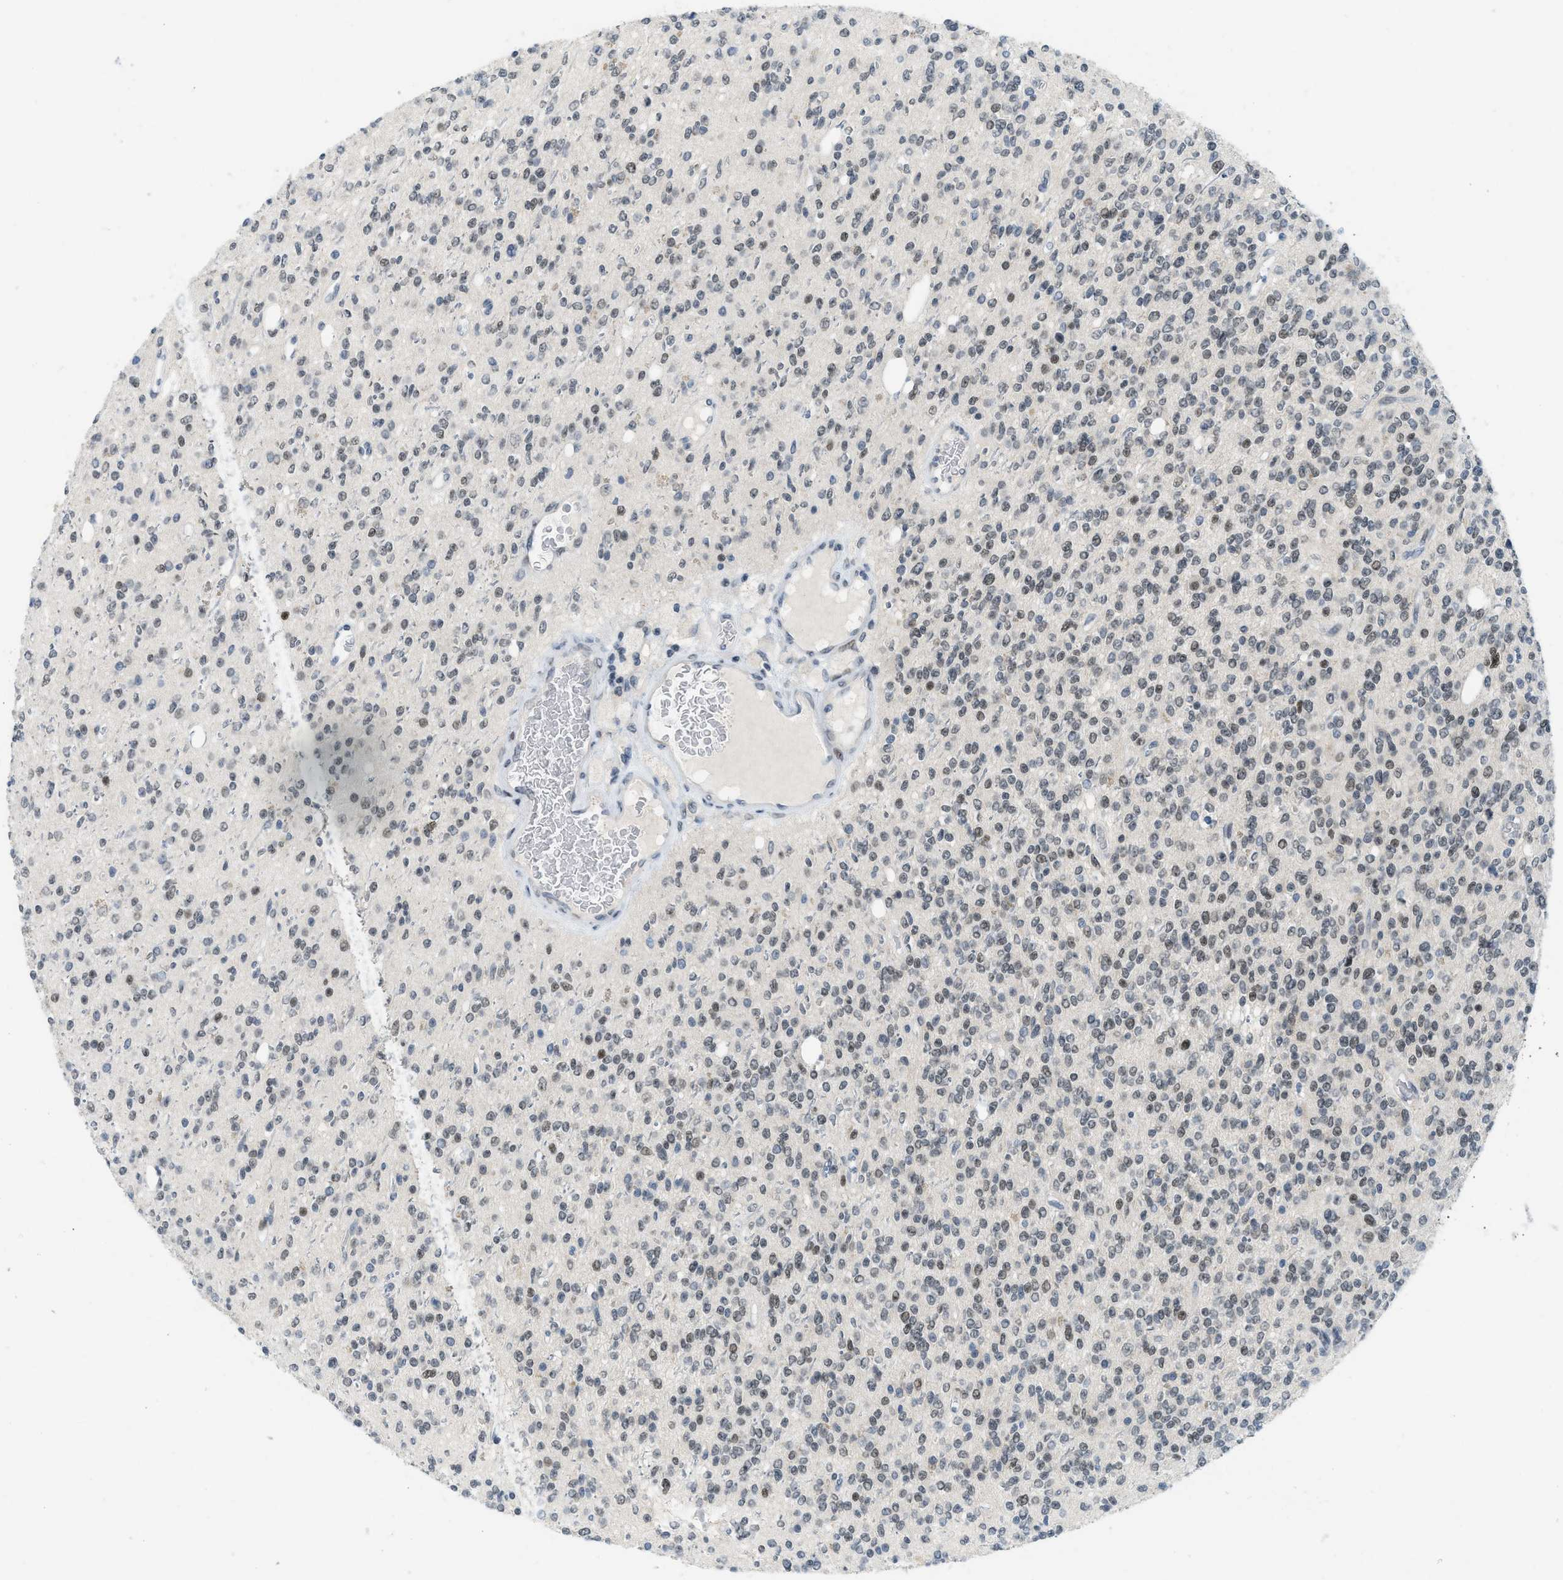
{"staining": {"intensity": "moderate", "quantity": "25%-75%", "location": "nuclear"}, "tissue": "glioma", "cell_type": "Tumor cells", "image_type": "cancer", "snomed": [{"axis": "morphology", "description": "Glioma, malignant, High grade"}, {"axis": "topography", "description": "Brain"}], "caption": "This micrograph demonstrates immunohistochemistry staining of human glioma, with medium moderate nuclear positivity in approximately 25%-75% of tumor cells.", "gene": "PBX1", "patient": {"sex": "male", "age": 34}}